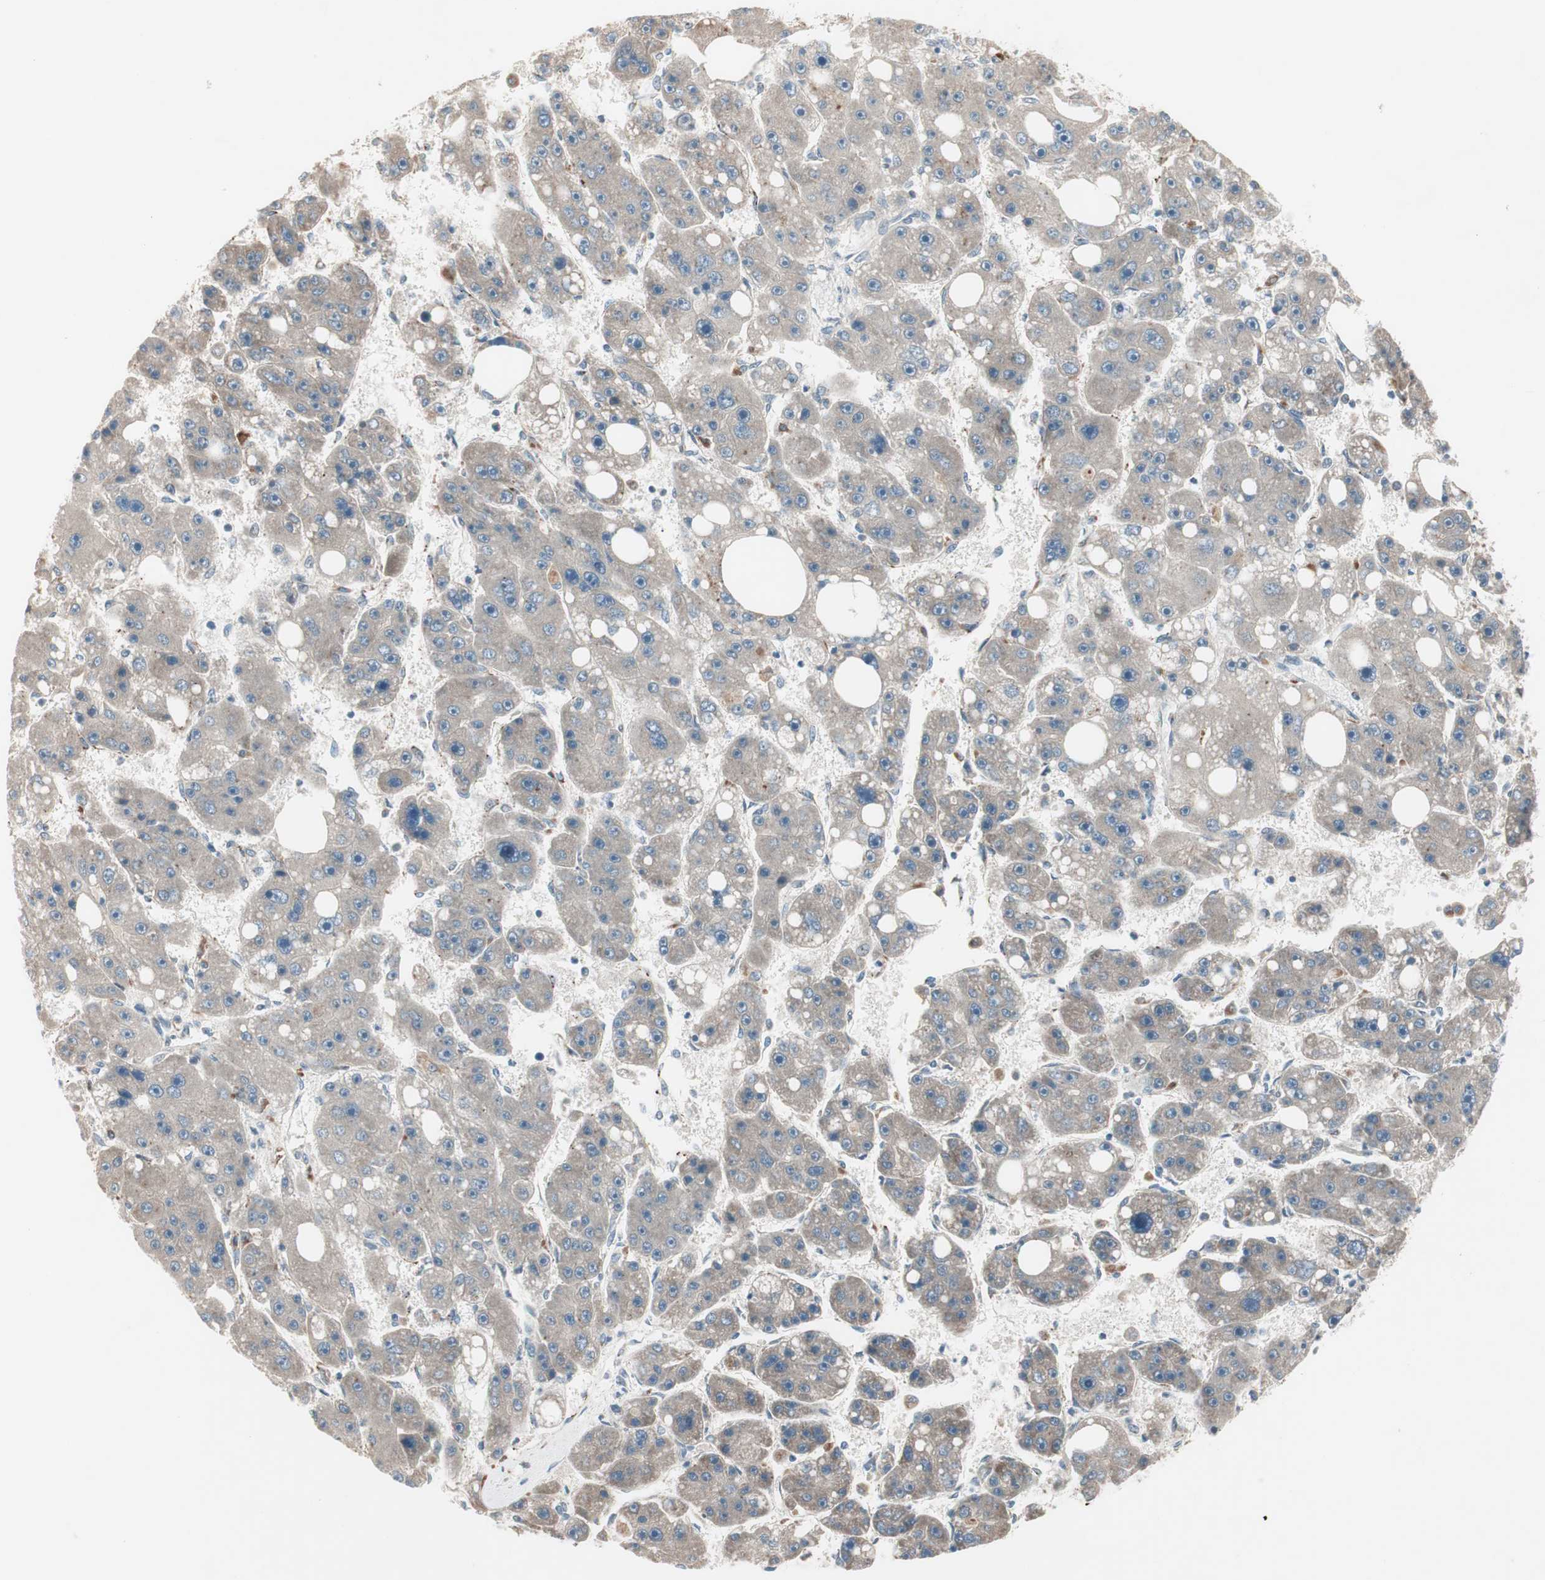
{"staining": {"intensity": "weak", "quantity": "25%-75%", "location": "cytoplasmic/membranous"}, "tissue": "liver cancer", "cell_type": "Tumor cells", "image_type": "cancer", "snomed": [{"axis": "morphology", "description": "Carcinoma, Hepatocellular, NOS"}, {"axis": "topography", "description": "Liver"}], "caption": "Tumor cells show low levels of weak cytoplasmic/membranous staining in approximately 25%-75% of cells in liver cancer (hepatocellular carcinoma). (DAB = brown stain, brightfield microscopy at high magnification).", "gene": "FGFR4", "patient": {"sex": "female", "age": 61}}